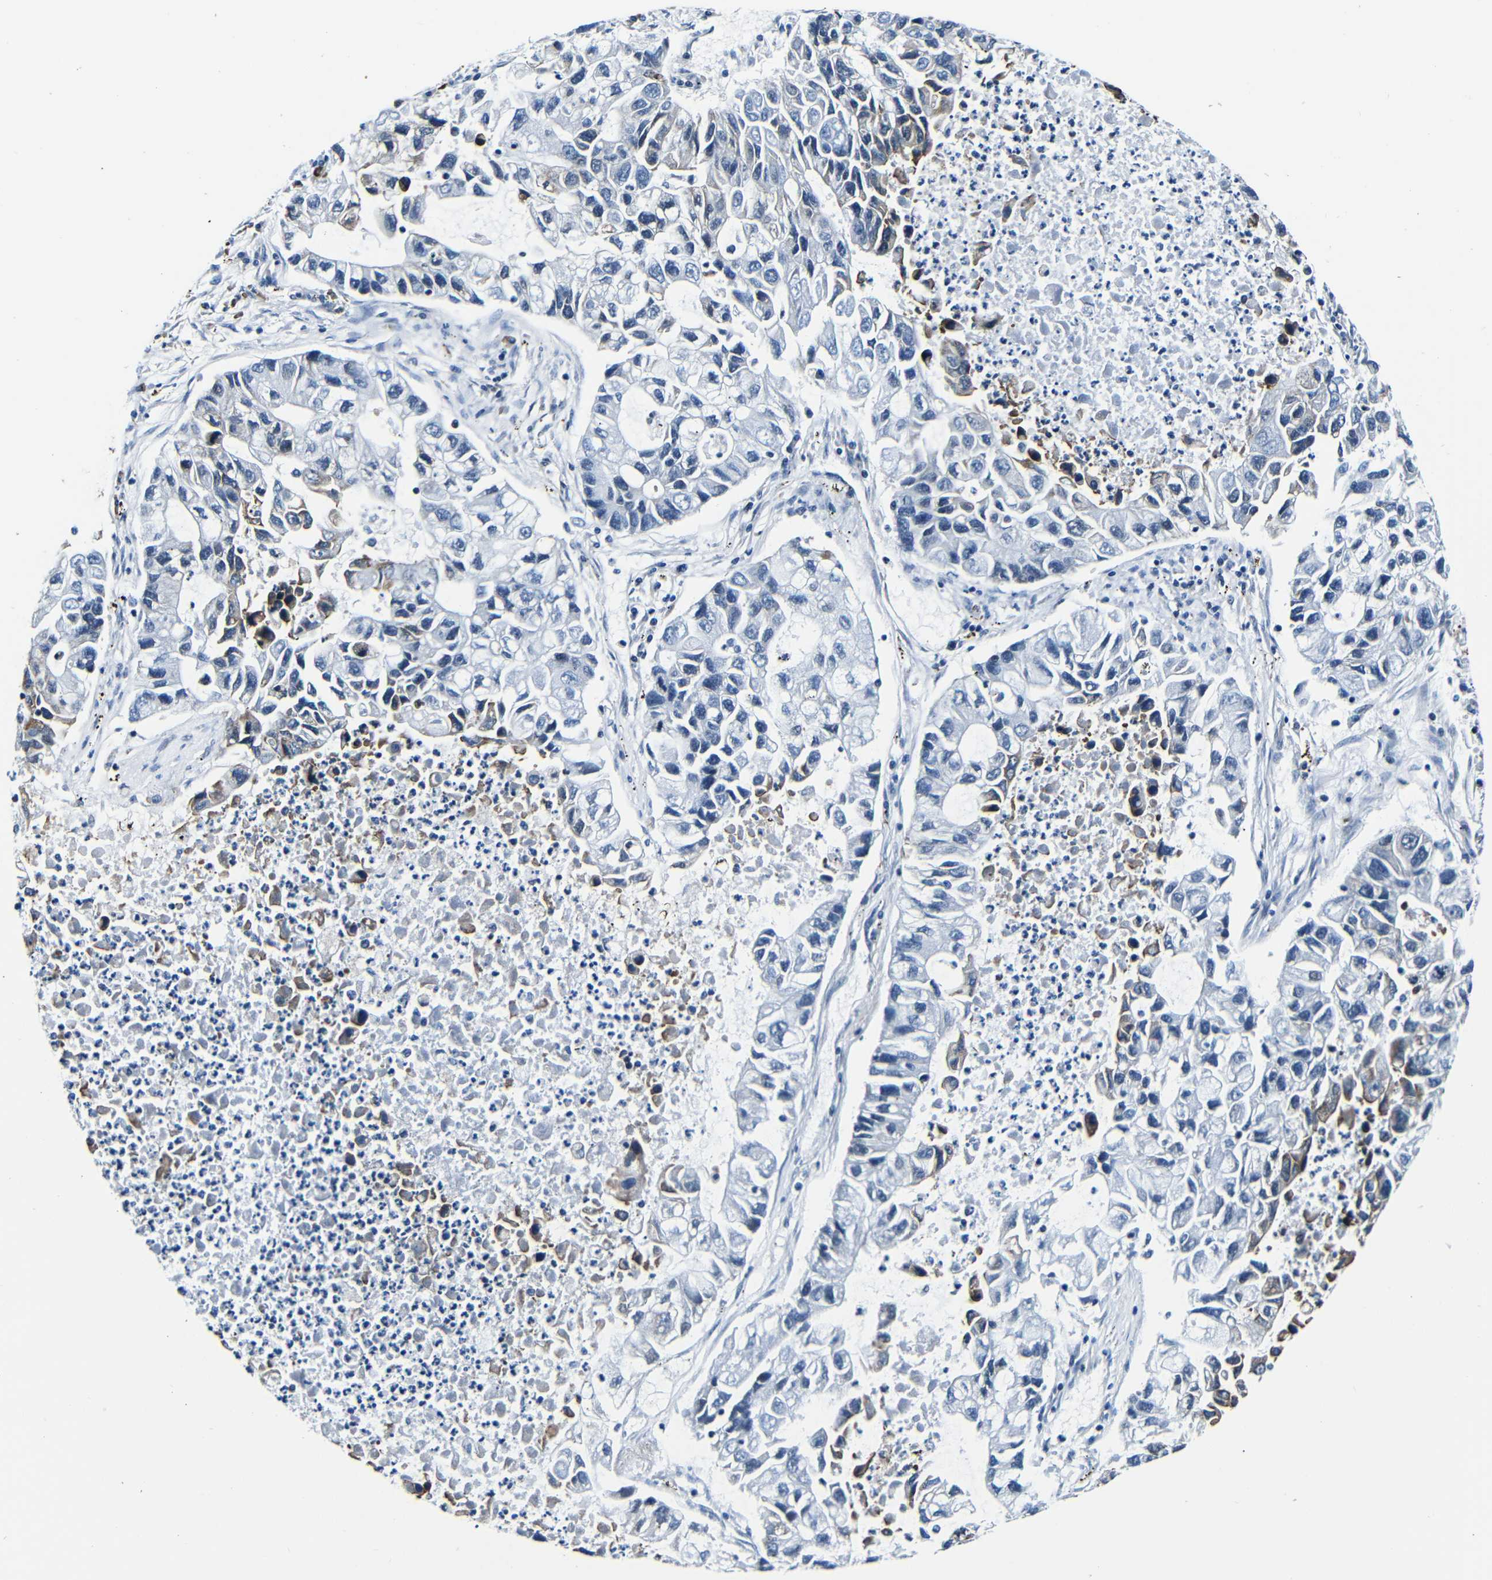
{"staining": {"intensity": "negative", "quantity": "none", "location": "none"}, "tissue": "lung cancer", "cell_type": "Tumor cells", "image_type": "cancer", "snomed": [{"axis": "morphology", "description": "Adenocarcinoma, NOS"}, {"axis": "topography", "description": "Lung"}], "caption": "Adenocarcinoma (lung) was stained to show a protein in brown. There is no significant staining in tumor cells.", "gene": "NCBP3", "patient": {"sex": "female", "age": 51}}